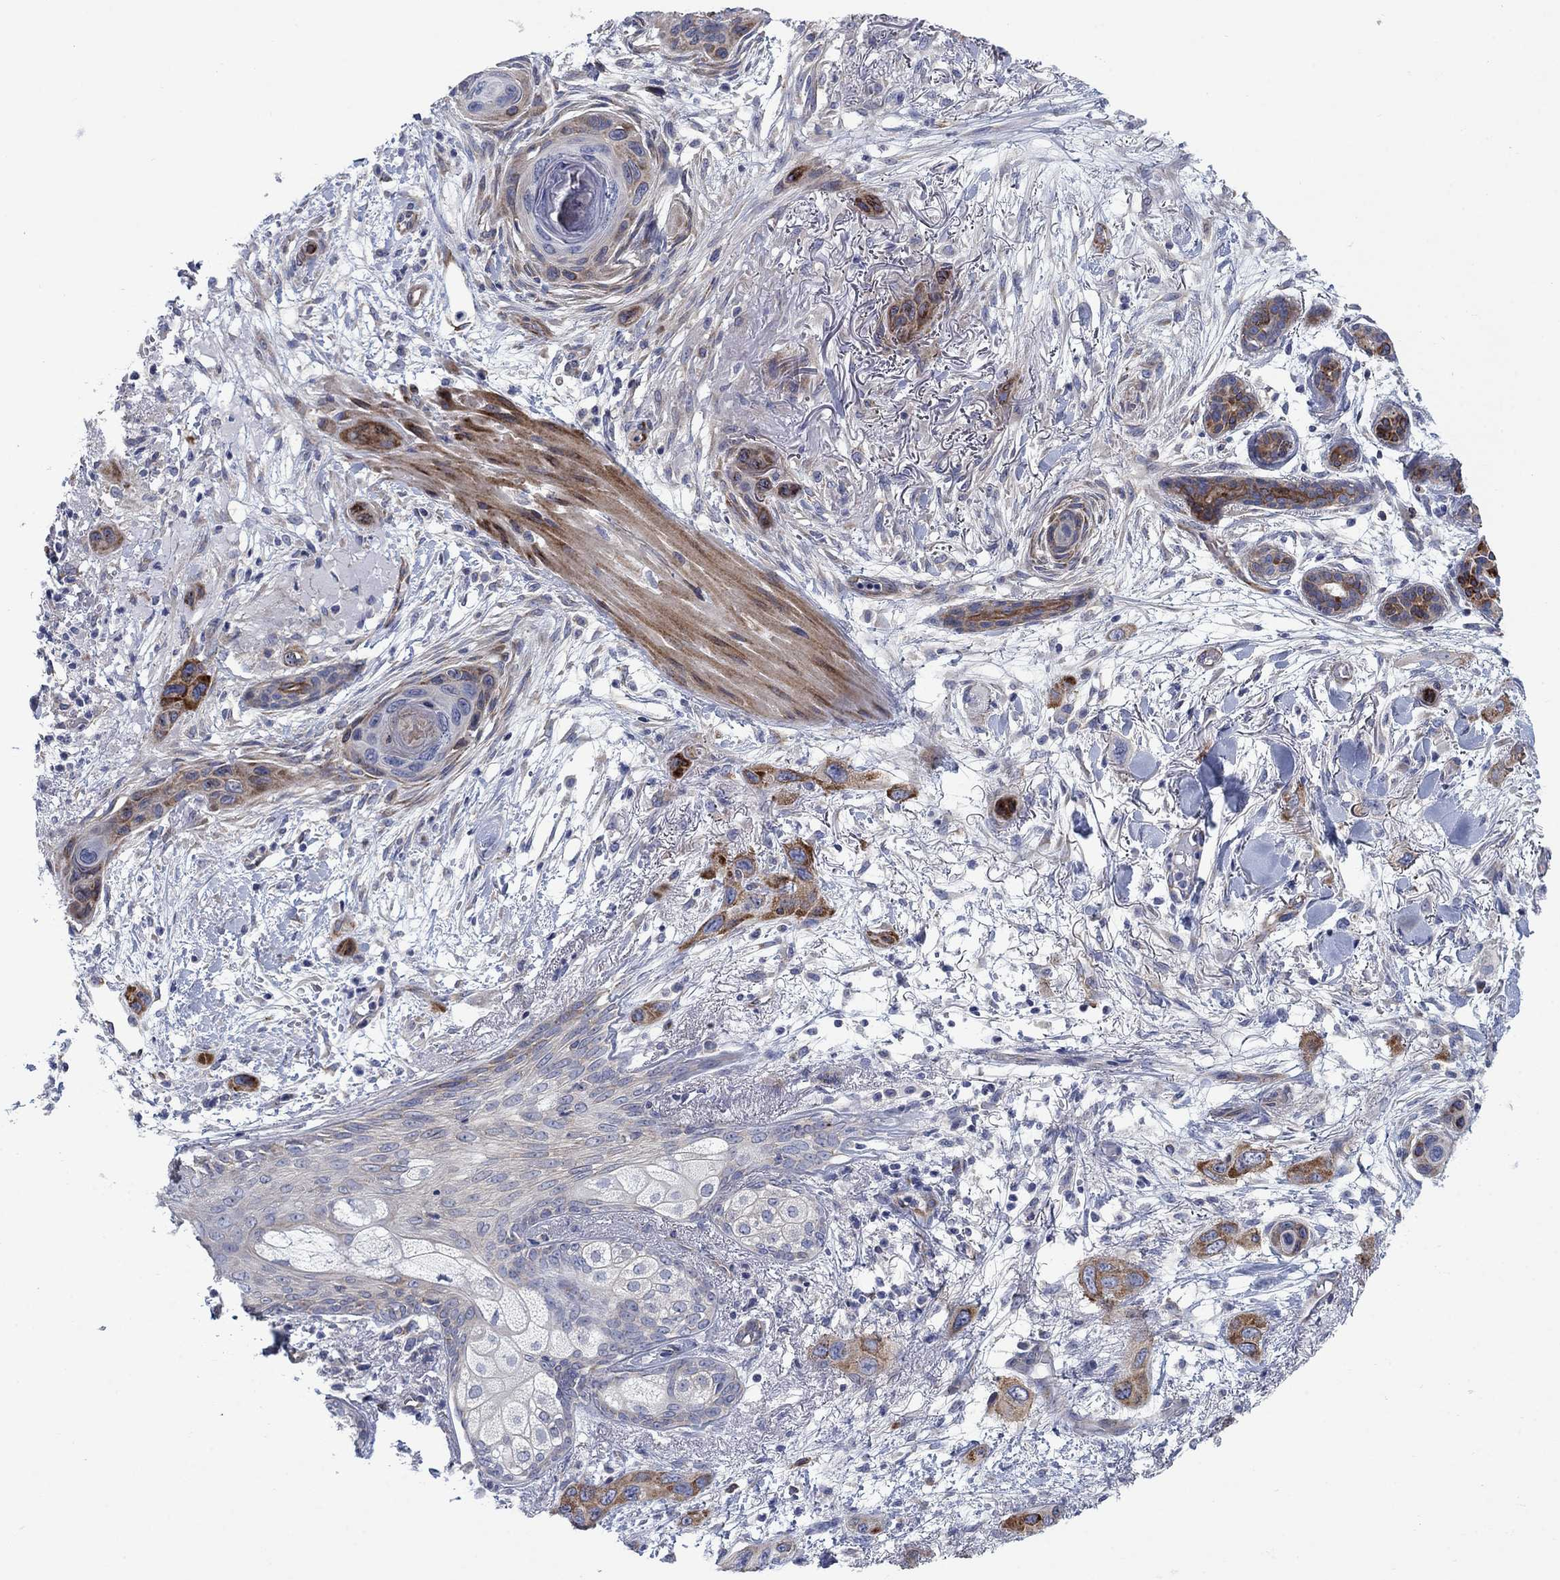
{"staining": {"intensity": "strong", "quantity": "25%-75%", "location": "cytoplasmic/membranous"}, "tissue": "skin cancer", "cell_type": "Tumor cells", "image_type": "cancer", "snomed": [{"axis": "morphology", "description": "Squamous cell carcinoma, NOS"}, {"axis": "topography", "description": "Skin"}], "caption": "Immunohistochemical staining of human skin squamous cell carcinoma demonstrates high levels of strong cytoplasmic/membranous positivity in about 25%-75% of tumor cells.", "gene": "FXR1", "patient": {"sex": "male", "age": 79}}